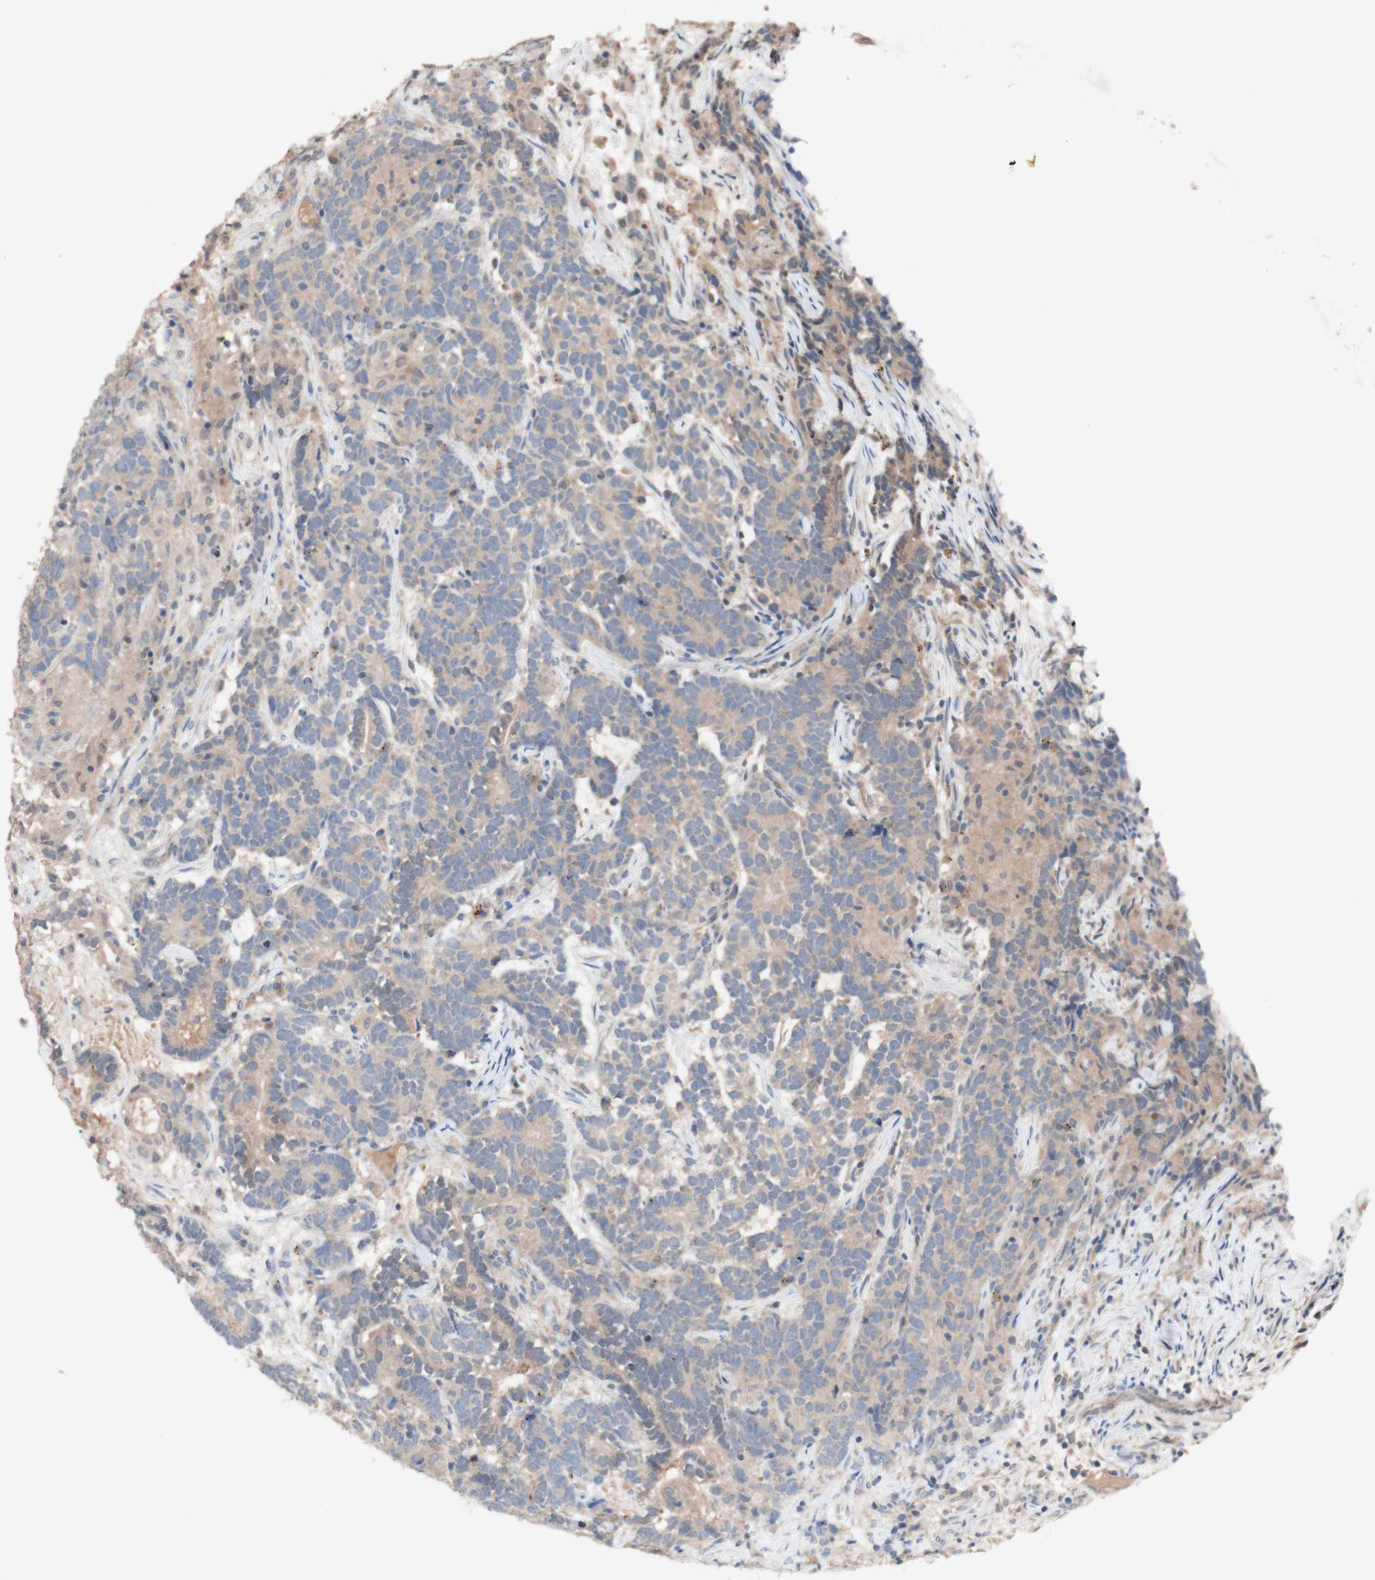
{"staining": {"intensity": "weak", "quantity": ">75%", "location": "cytoplasmic/membranous"}, "tissue": "testis cancer", "cell_type": "Tumor cells", "image_type": "cancer", "snomed": [{"axis": "morphology", "description": "Carcinoma, Embryonal, NOS"}, {"axis": "topography", "description": "Testis"}], "caption": "Testis cancer (embryonal carcinoma) stained with DAB immunohistochemistry (IHC) exhibits low levels of weak cytoplasmic/membranous staining in approximately >75% of tumor cells.", "gene": "PEX2", "patient": {"sex": "male", "age": 26}}